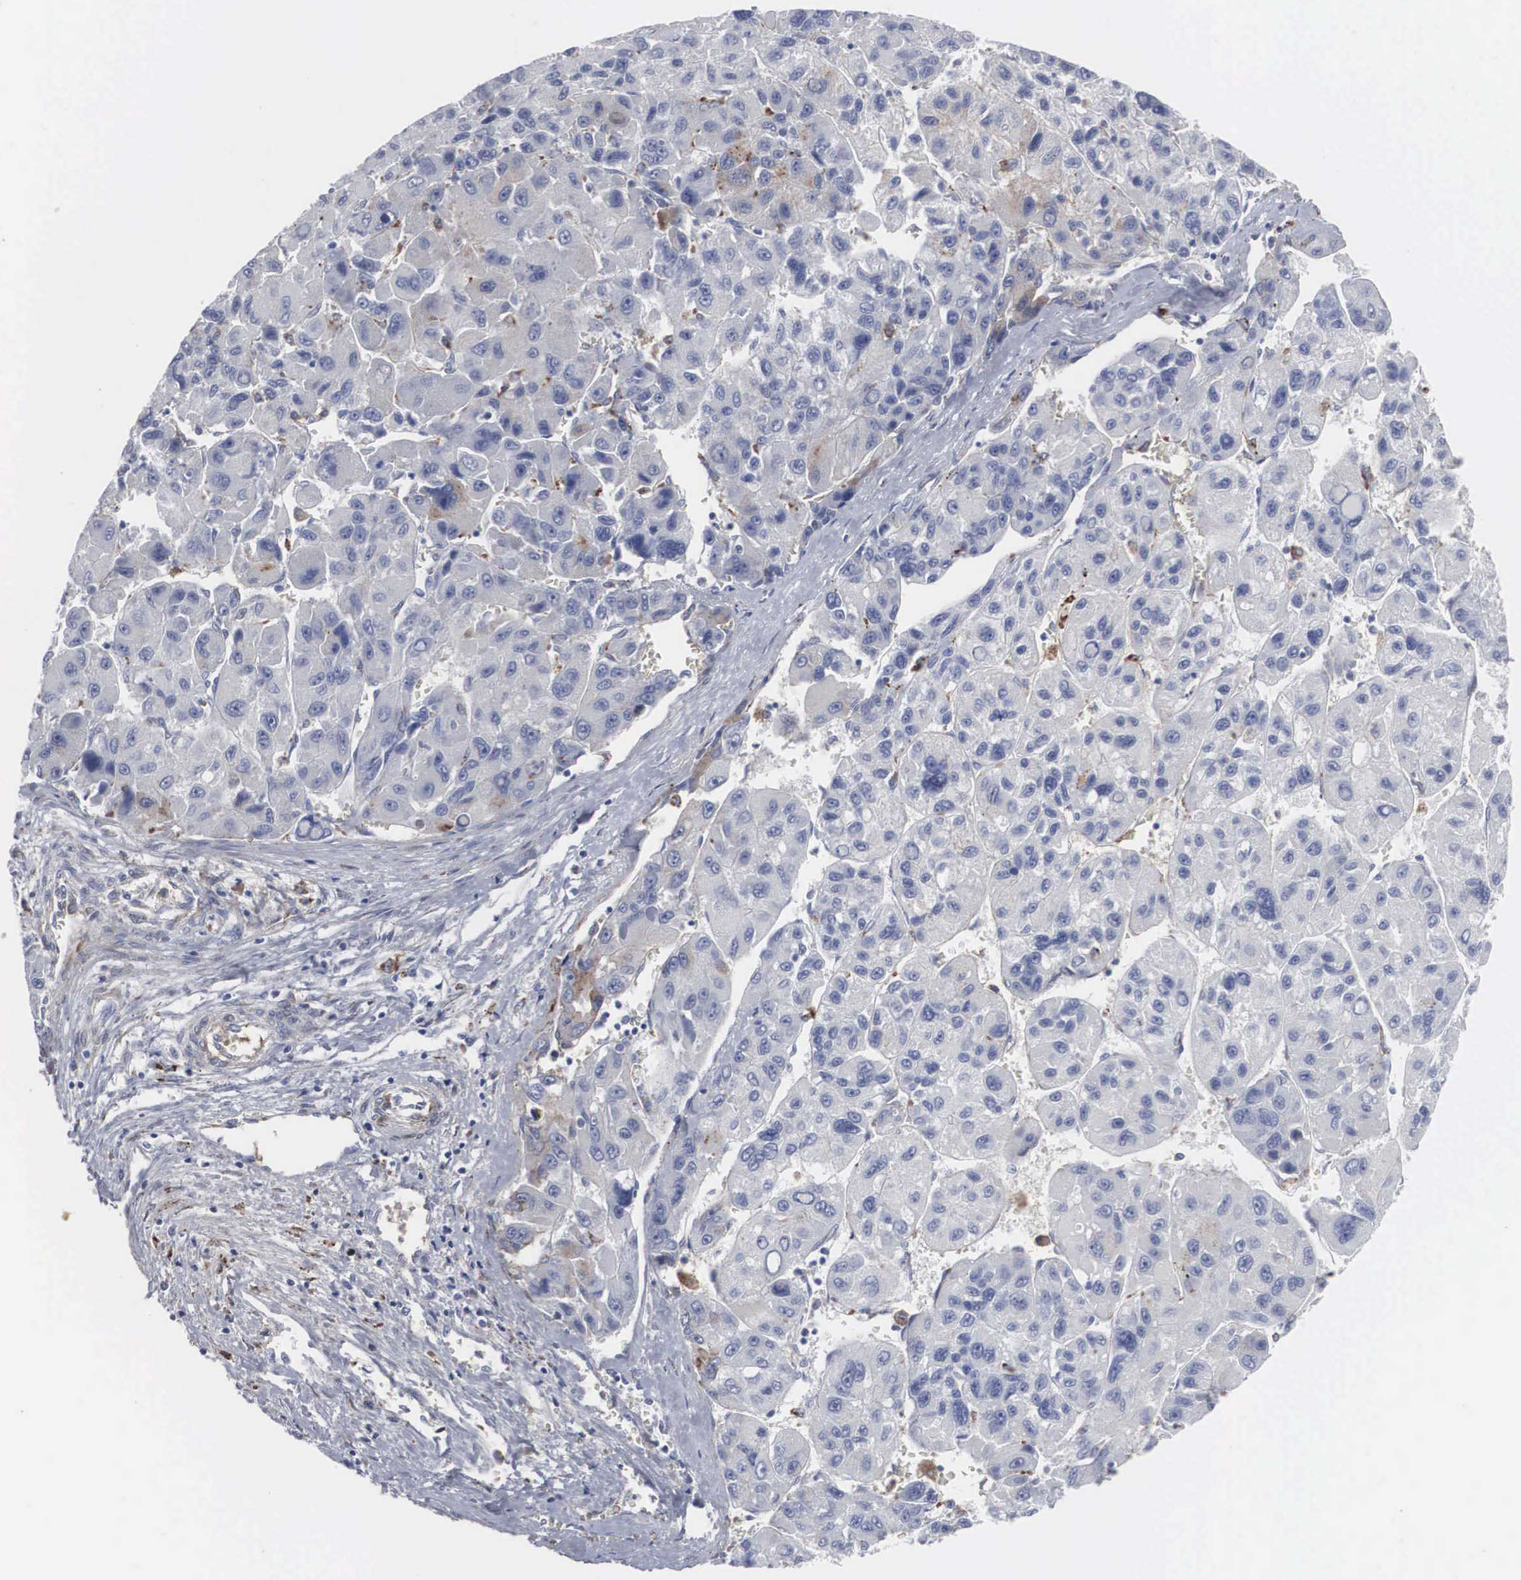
{"staining": {"intensity": "moderate", "quantity": "<25%", "location": "cytoplasmic/membranous"}, "tissue": "liver cancer", "cell_type": "Tumor cells", "image_type": "cancer", "snomed": [{"axis": "morphology", "description": "Carcinoma, Hepatocellular, NOS"}, {"axis": "topography", "description": "Liver"}], "caption": "Immunohistochemical staining of human liver cancer reveals moderate cytoplasmic/membranous protein expression in about <25% of tumor cells.", "gene": "LGALS3BP", "patient": {"sex": "male", "age": 64}}